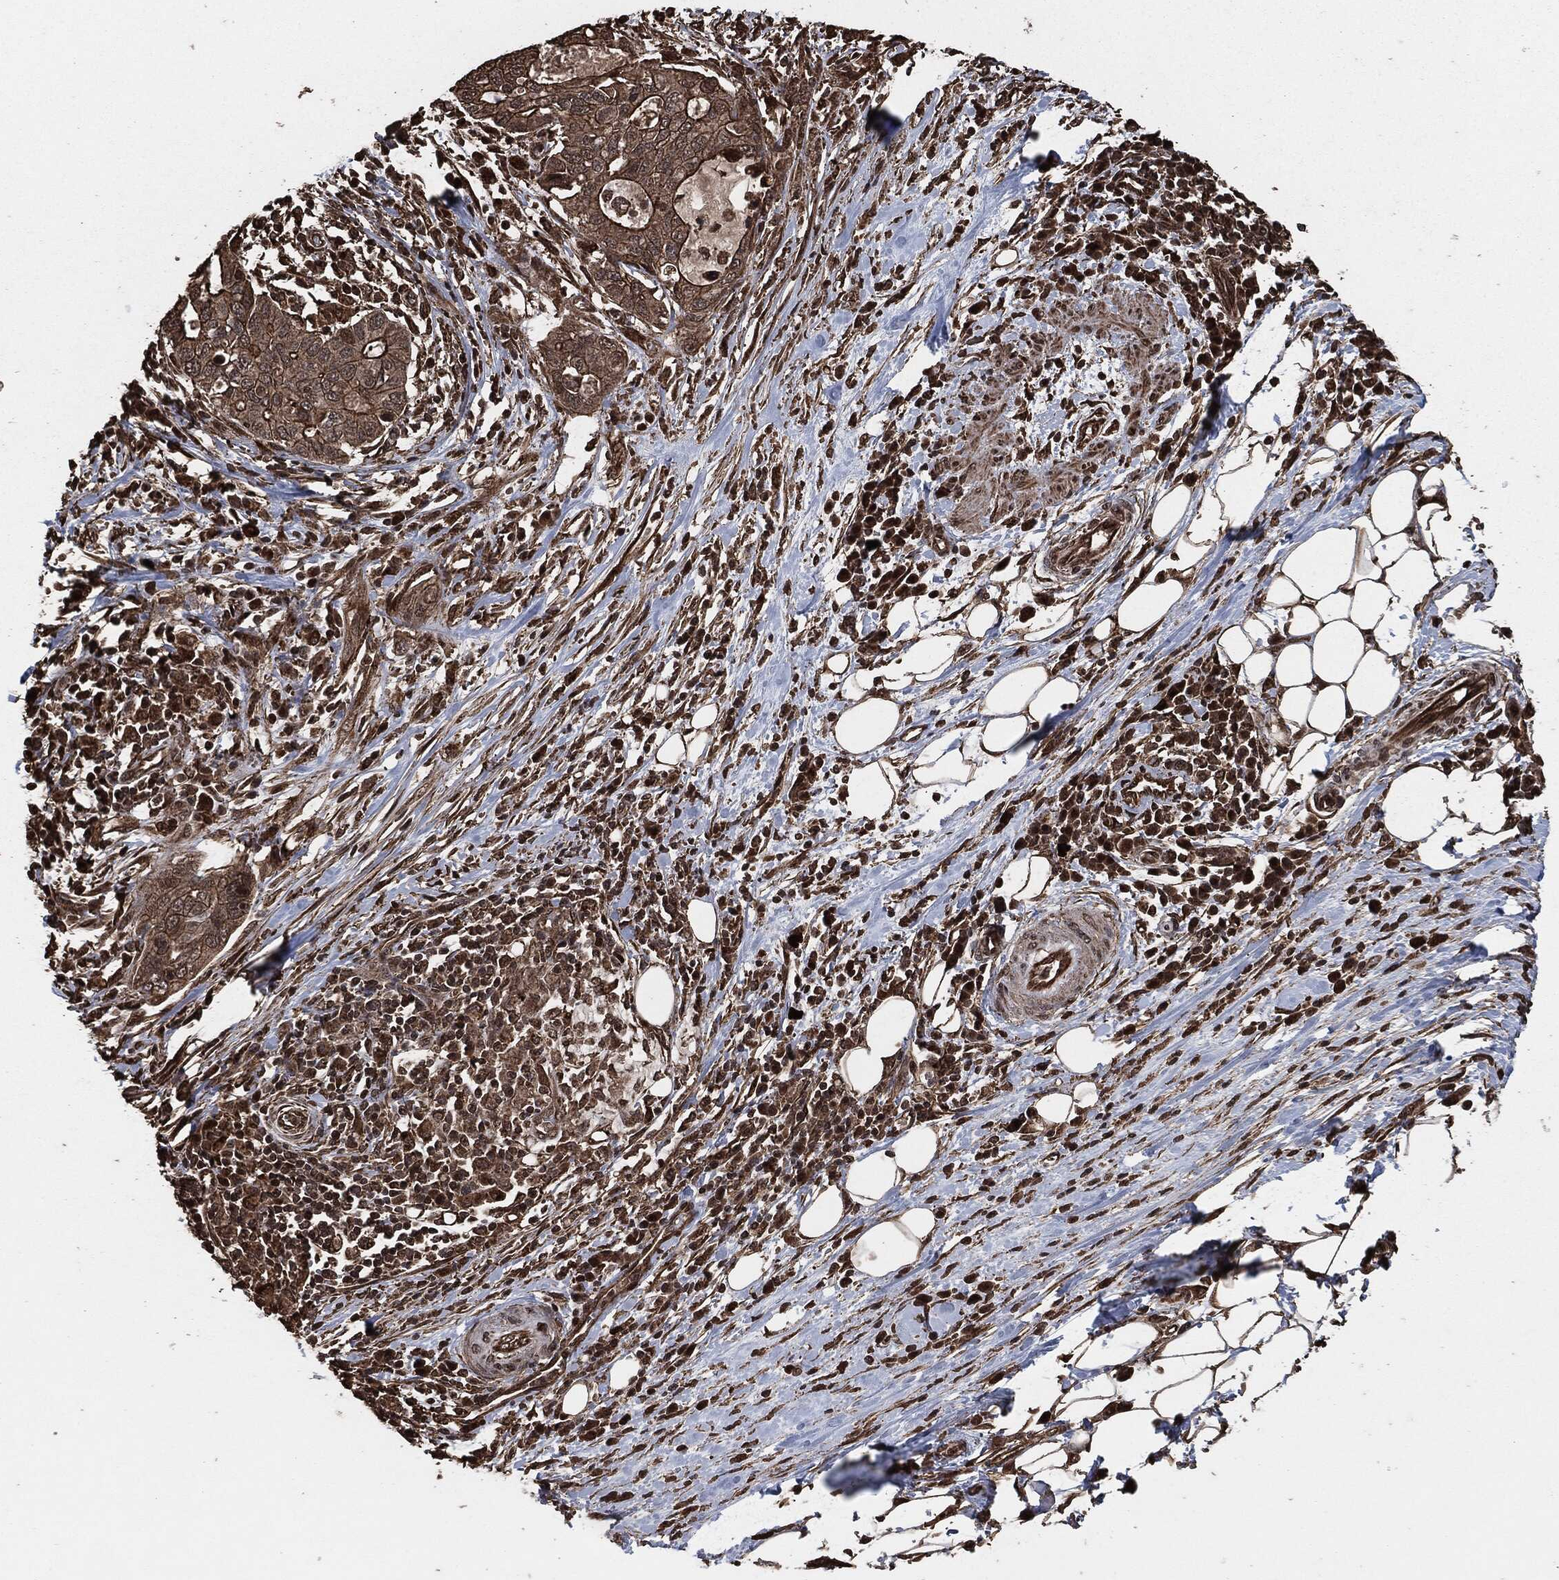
{"staining": {"intensity": "moderate", "quantity": "25%-75%", "location": "cytoplasmic/membranous"}, "tissue": "stomach cancer", "cell_type": "Tumor cells", "image_type": "cancer", "snomed": [{"axis": "morphology", "description": "Adenocarcinoma, NOS"}, {"axis": "topography", "description": "Stomach"}], "caption": "This is a histology image of IHC staining of adenocarcinoma (stomach), which shows moderate positivity in the cytoplasmic/membranous of tumor cells.", "gene": "EGFR", "patient": {"sex": "male", "age": 54}}